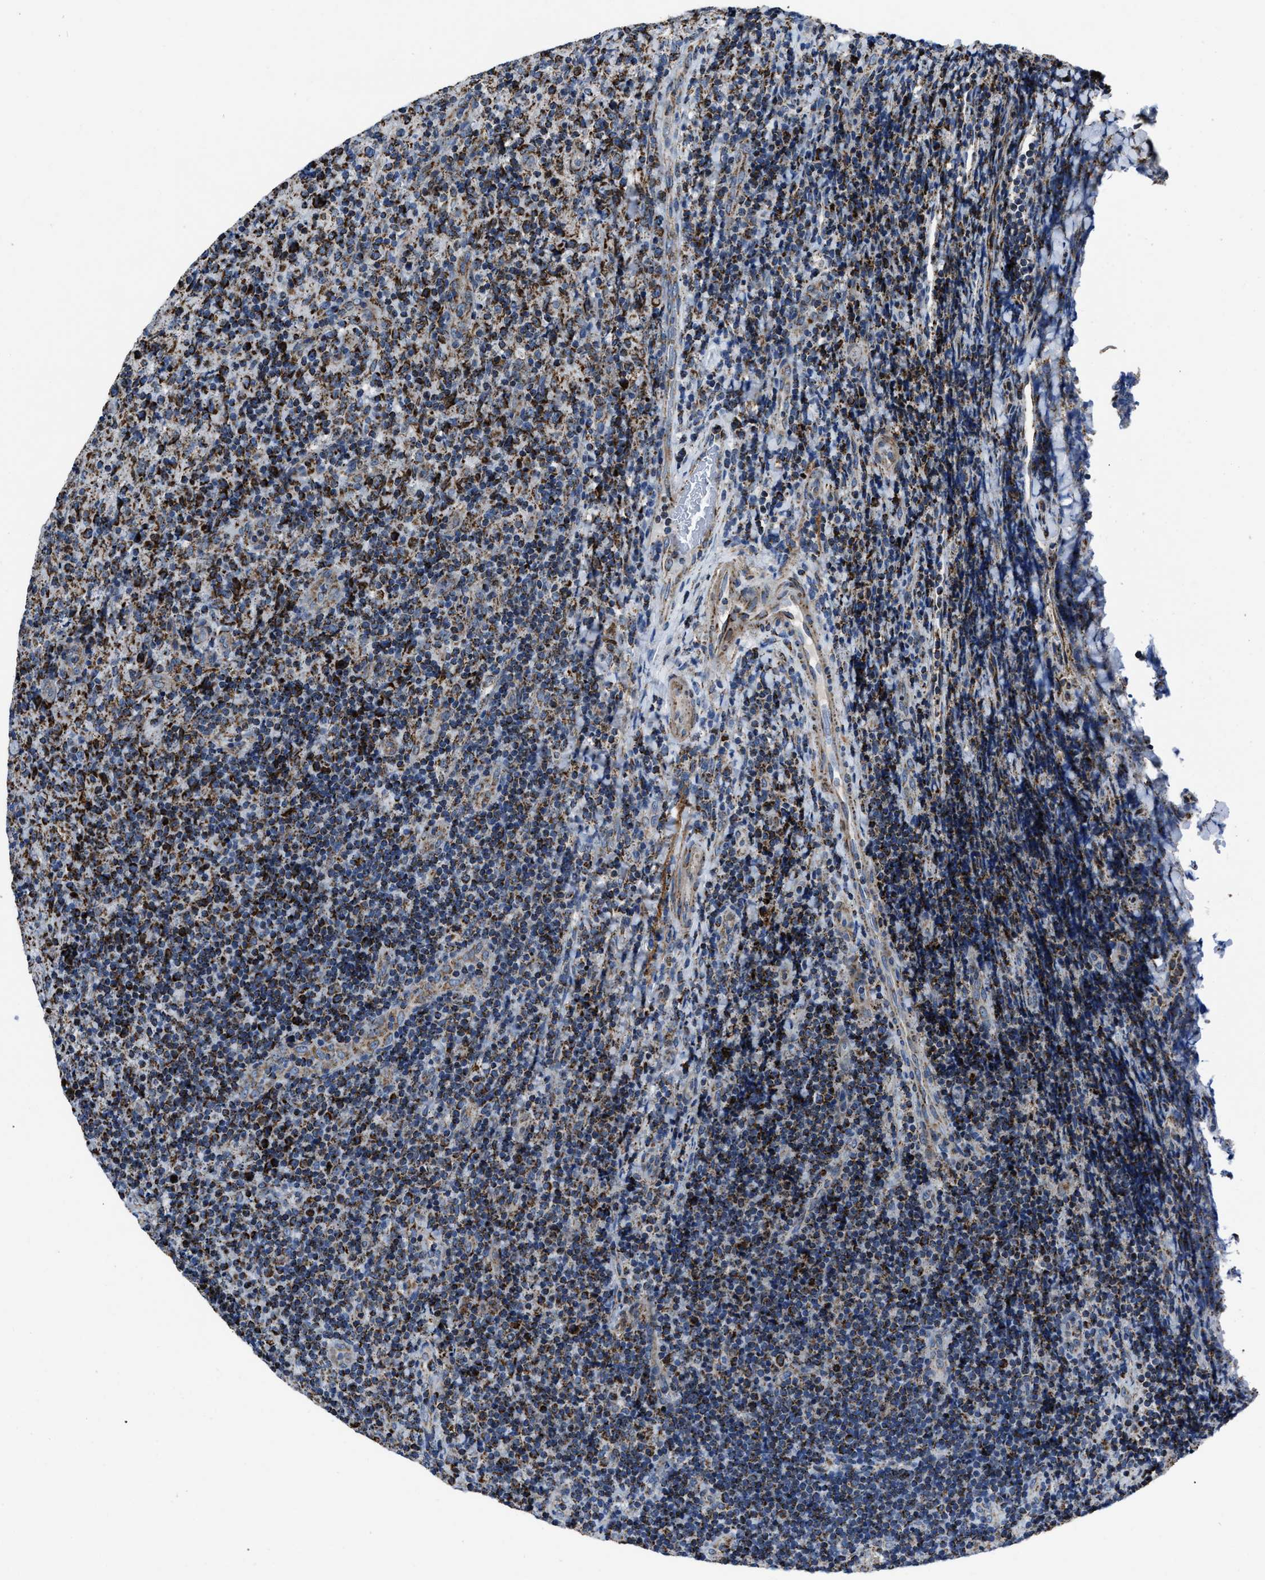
{"staining": {"intensity": "strong", "quantity": "25%-75%", "location": "cytoplasmic/membranous"}, "tissue": "lymphoma", "cell_type": "Tumor cells", "image_type": "cancer", "snomed": [{"axis": "morphology", "description": "Malignant lymphoma, non-Hodgkin's type, High grade"}, {"axis": "topography", "description": "Tonsil"}], "caption": "Approximately 25%-75% of tumor cells in lymphoma reveal strong cytoplasmic/membranous protein staining as visualized by brown immunohistochemical staining.", "gene": "NSD3", "patient": {"sex": "female", "age": 36}}